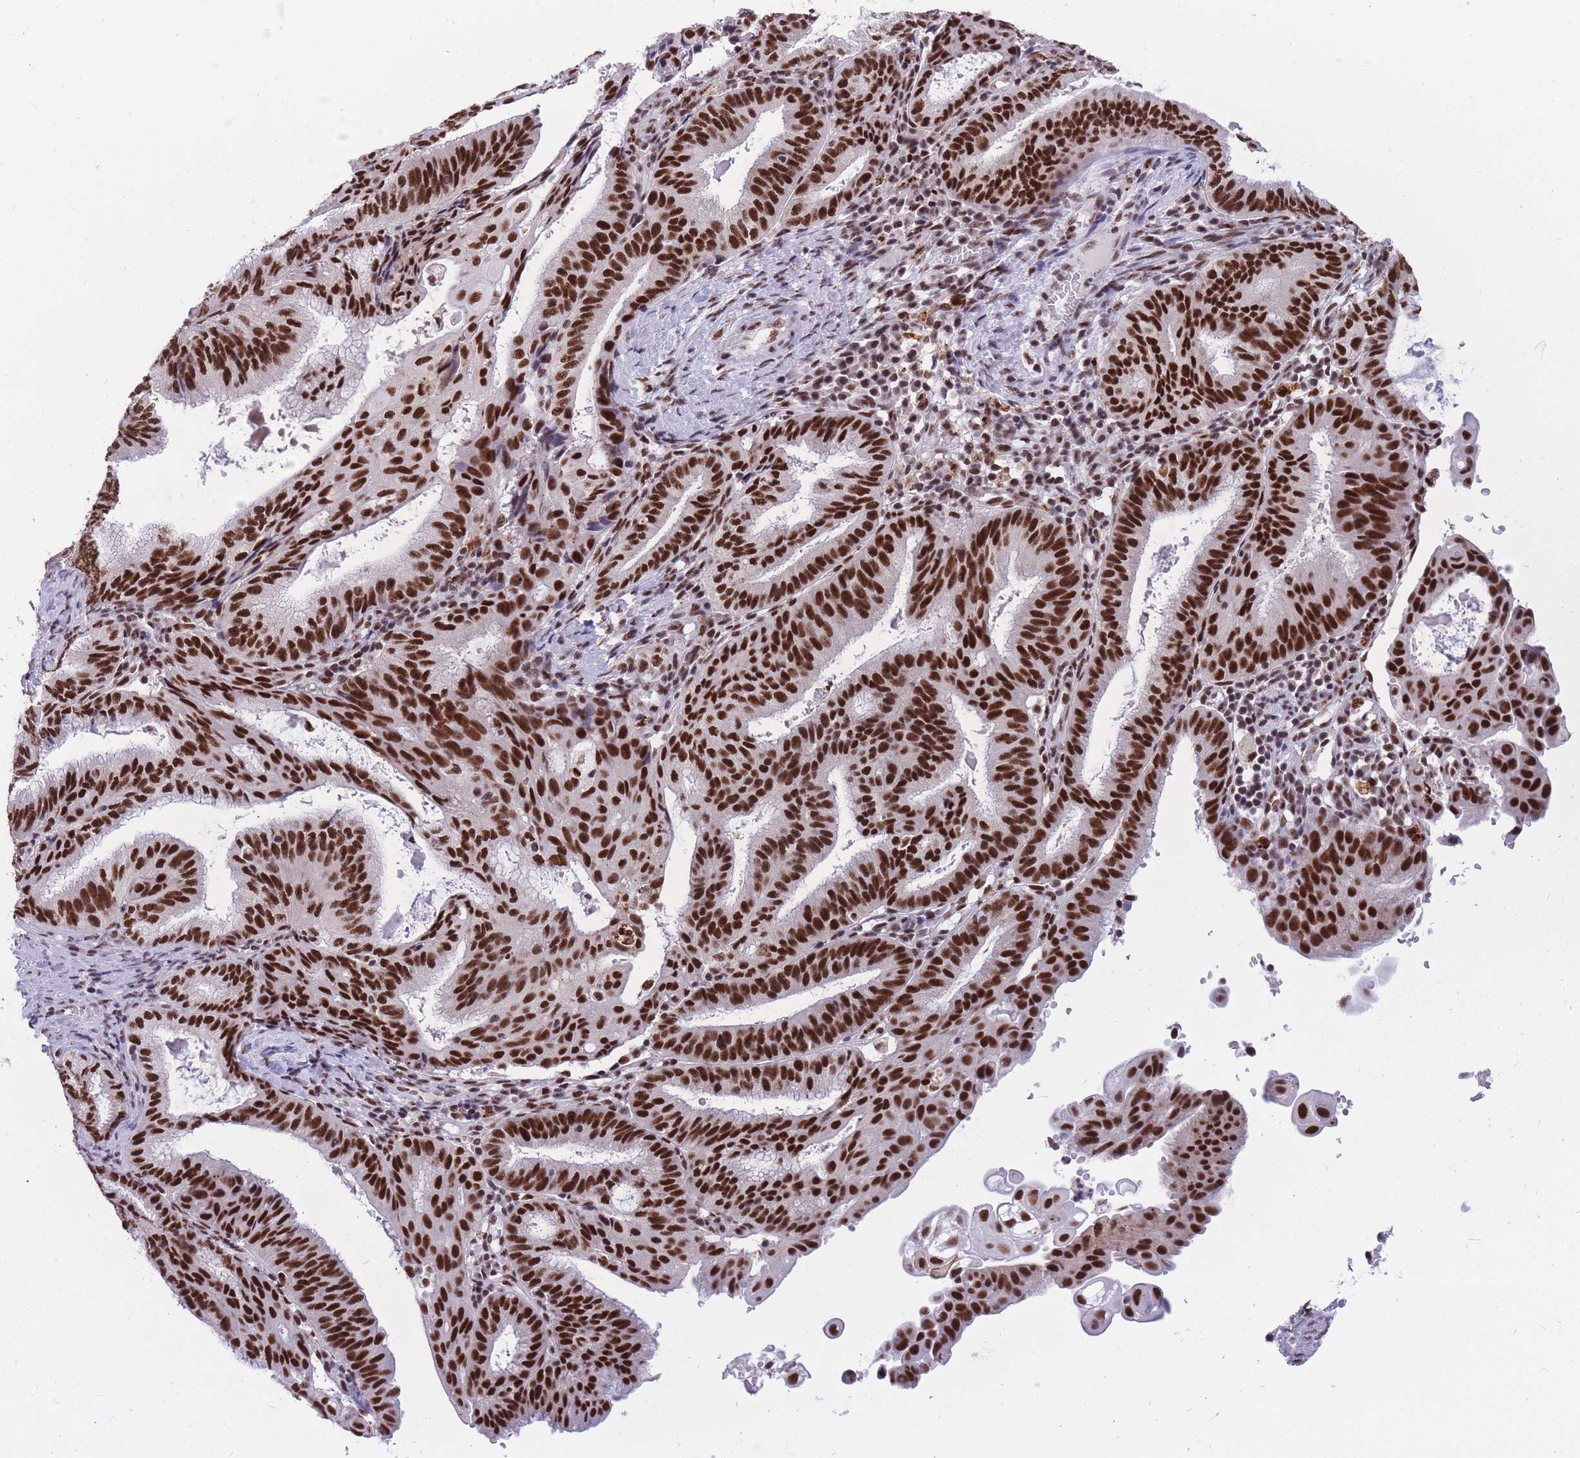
{"staining": {"intensity": "strong", "quantity": ">75%", "location": "nuclear"}, "tissue": "endometrial cancer", "cell_type": "Tumor cells", "image_type": "cancer", "snomed": [{"axis": "morphology", "description": "Adenocarcinoma, NOS"}, {"axis": "topography", "description": "Endometrium"}], "caption": "Immunohistochemical staining of human endometrial cancer (adenocarcinoma) exhibits high levels of strong nuclear protein positivity in about >75% of tumor cells.", "gene": "PRPF19", "patient": {"sex": "female", "age": 49}}